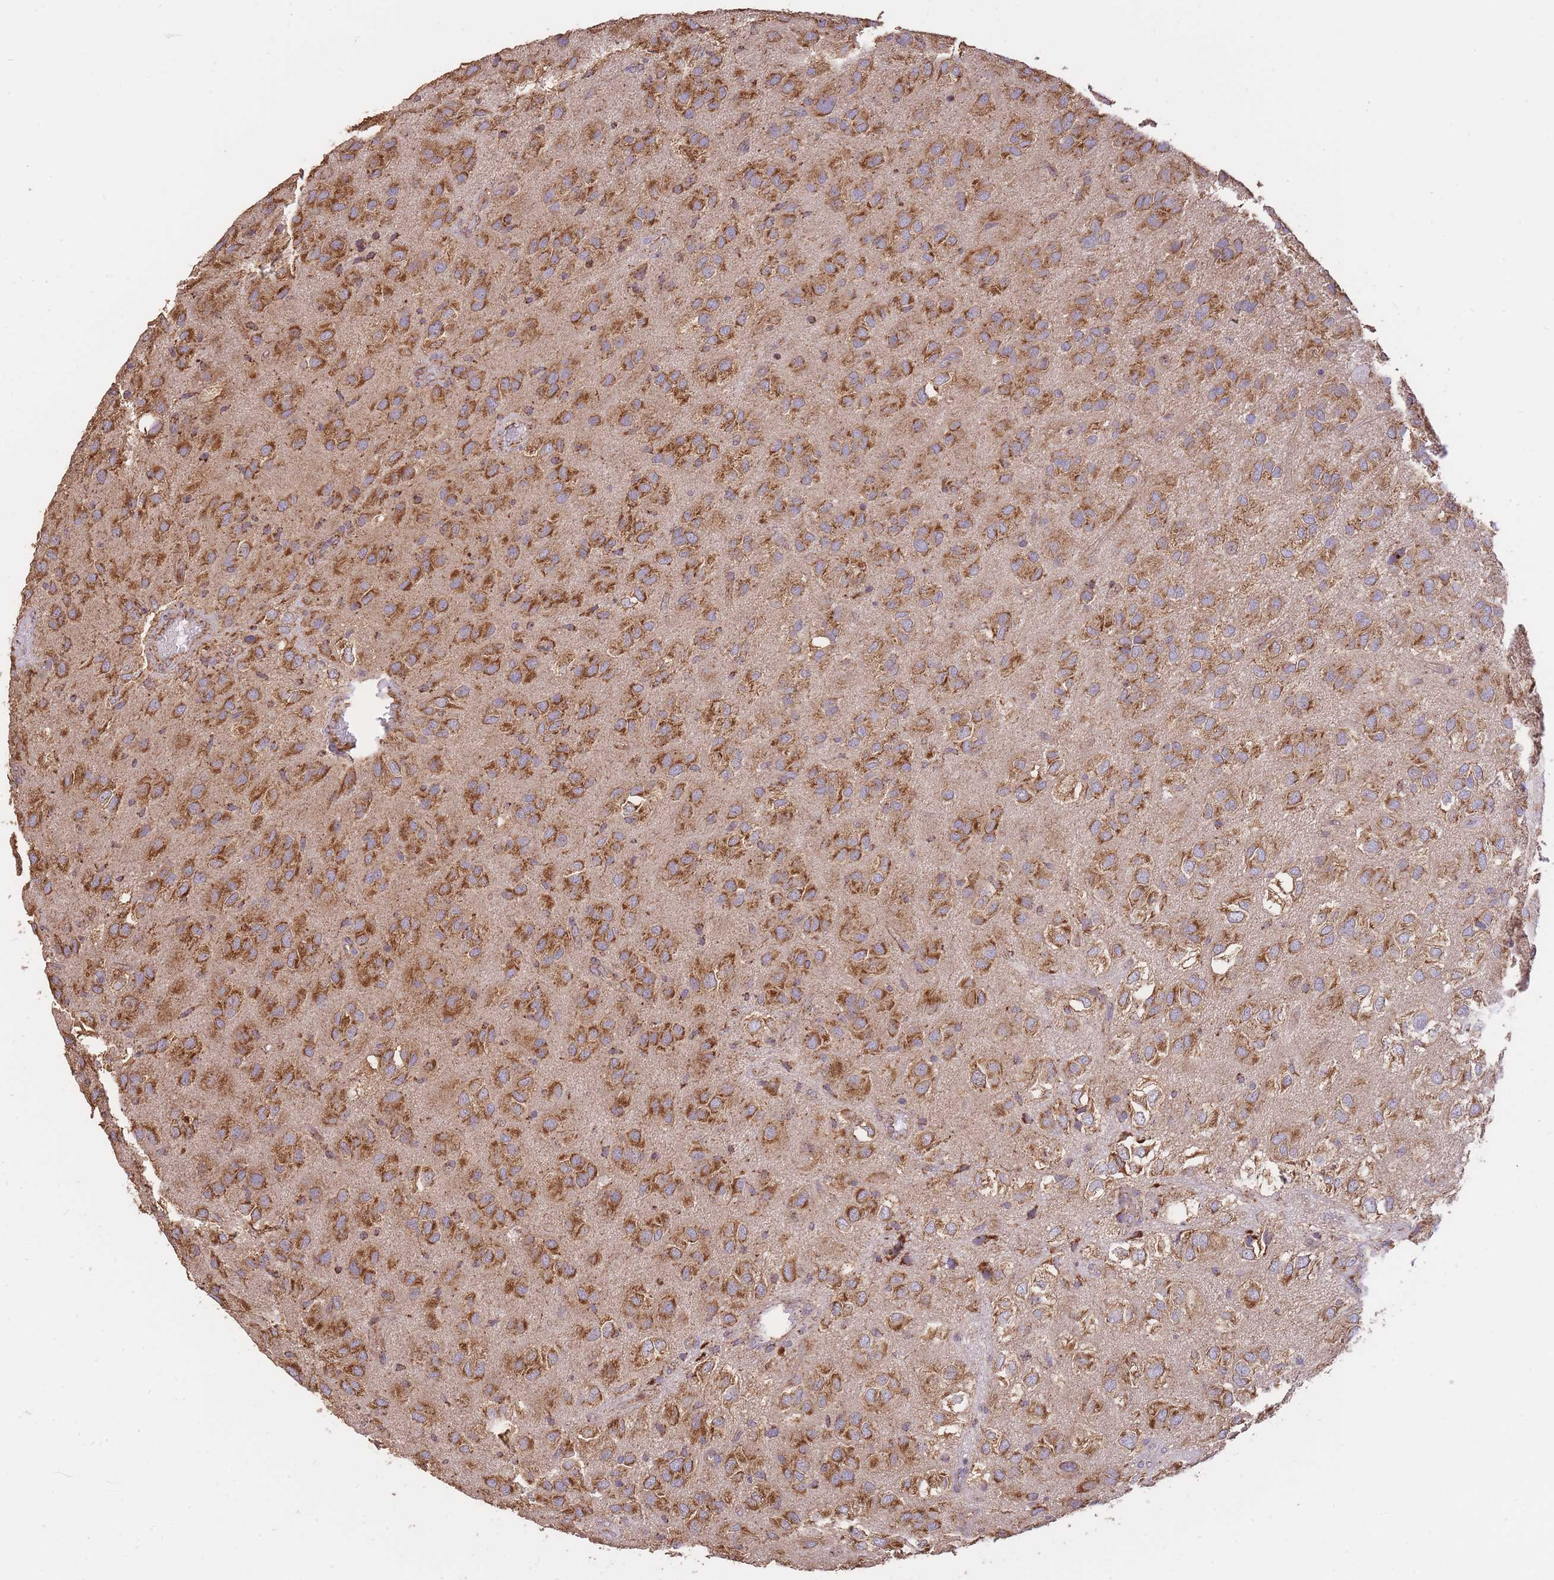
{"staining": {"intensity": "strong", "quantity": ">75%", "location": "cytoplasmic/membranous"}, "tissue": "glioma", "cell_type": "Tumor cells", "image_type": "cancer", "snomed": [{"axis": "morphology", "description": "Glioma, malignant, Low grade"}, {"axis": "topography", "description": "Brain"}], "caption": "A high amount of strong cytoplasmic/membranous staining is appreciated in about >75% of tumor cells in glioma tissue. (Stains: DAB in brown, nuclei in blue, Microscopy: brightfield microscopy at high magnification).", "gene": "PREP", "patient": {"sex": "male", "age": 66}}